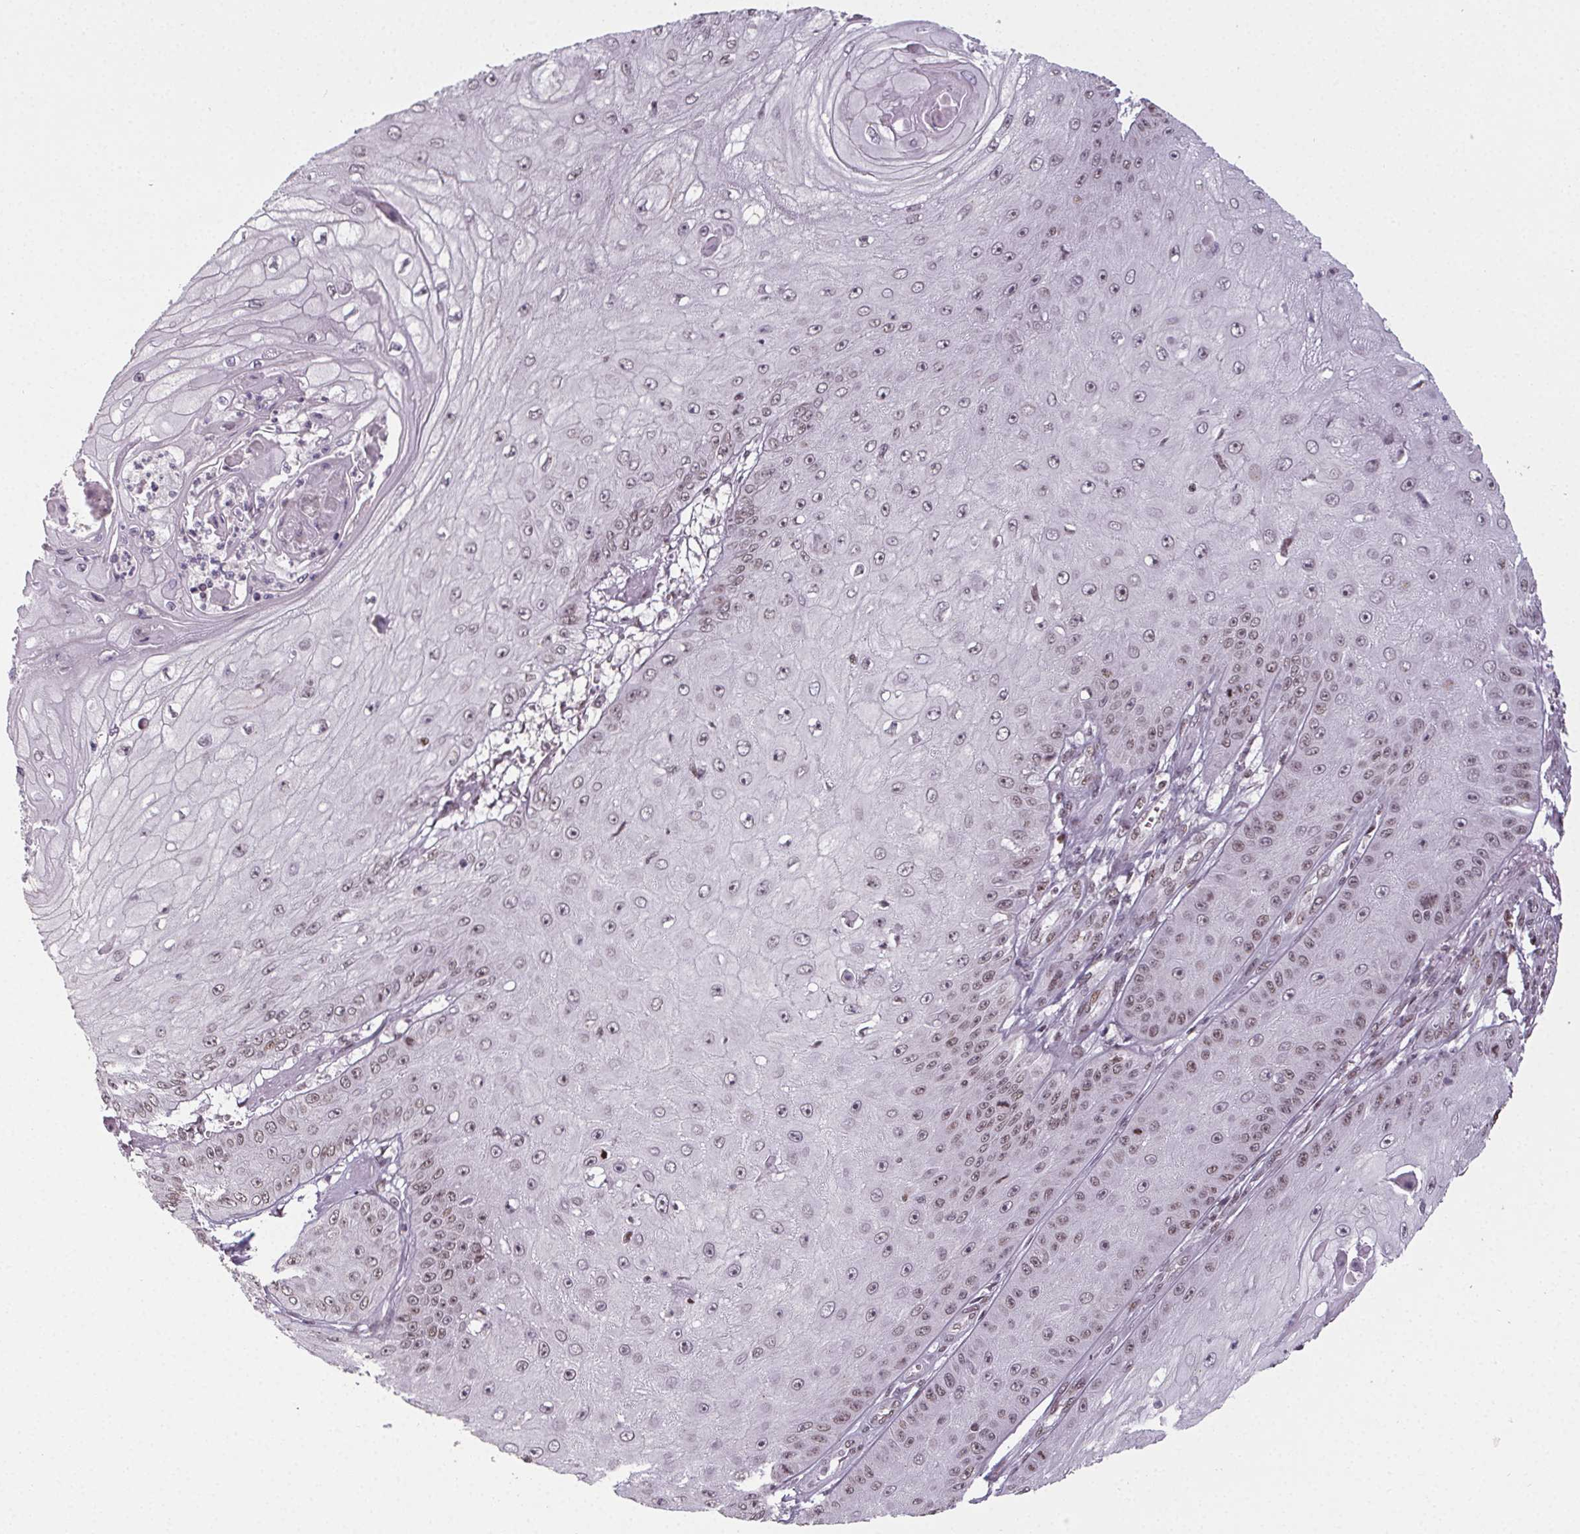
{"staining": {"intensity": "weak", "quantity": "25%-75%", "location": "nuclear"}, "tissue": "skin cancer", "cell_type": "Tumor cells", "image_type": "cancer", "snomed": [{"axis": "morphology", "description": "Squamous cell carcinoma, NOS"}, {"axis": "topography", "description": "Skin"}], "caption": "Human squamous cell carcinoma (skin) stained with a brown dye demonstrates weak nuclear positive staining in approximately 25%-75% of tumor cells.", "gene": "KMT2A", "patient": {"sex": "male", "age": 70}}